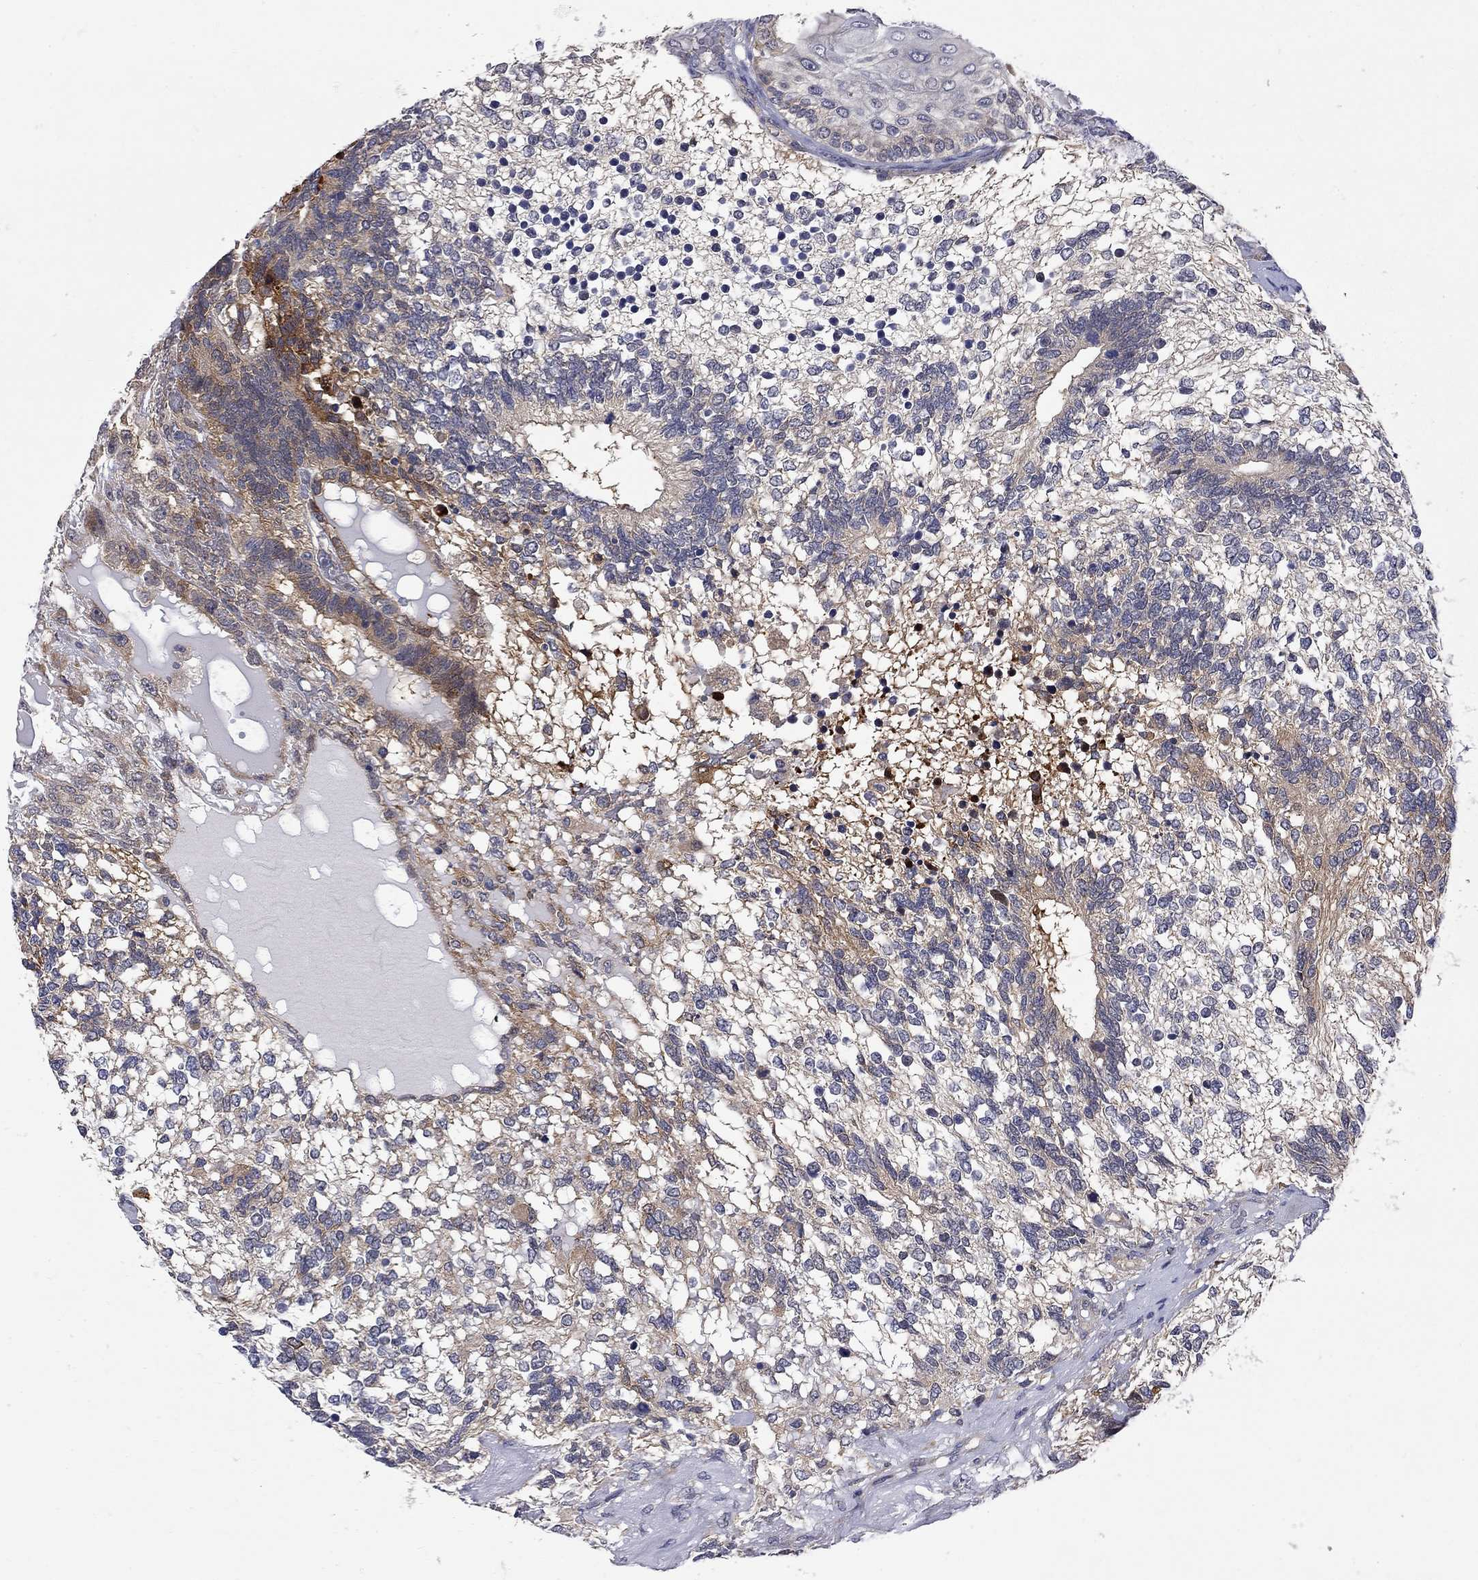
{"staining": {"intensity": "moderate", "quantity": "<25%", "location": "cytoplasmic/membranous"}, "tissue": "testis cancer", "cell_type": "Tumor cells", "image_type": "cancer", "snomed": [{"axis": "morphology", "description": "Seminoma, NOS"}, {"axis": "morphology", "description": "Carcinoma, Embryonal, NOS"}, {"axis": "topography", "description": "Testis"}], "caption": "This is an image of immunohistochemistry staining of seminoma (testis), which shows moderate positivity in the cytoplasmic/membranous of tumor cells.", "gene": "GALNT8", "patient": {"sex": "male", "age": 41}}